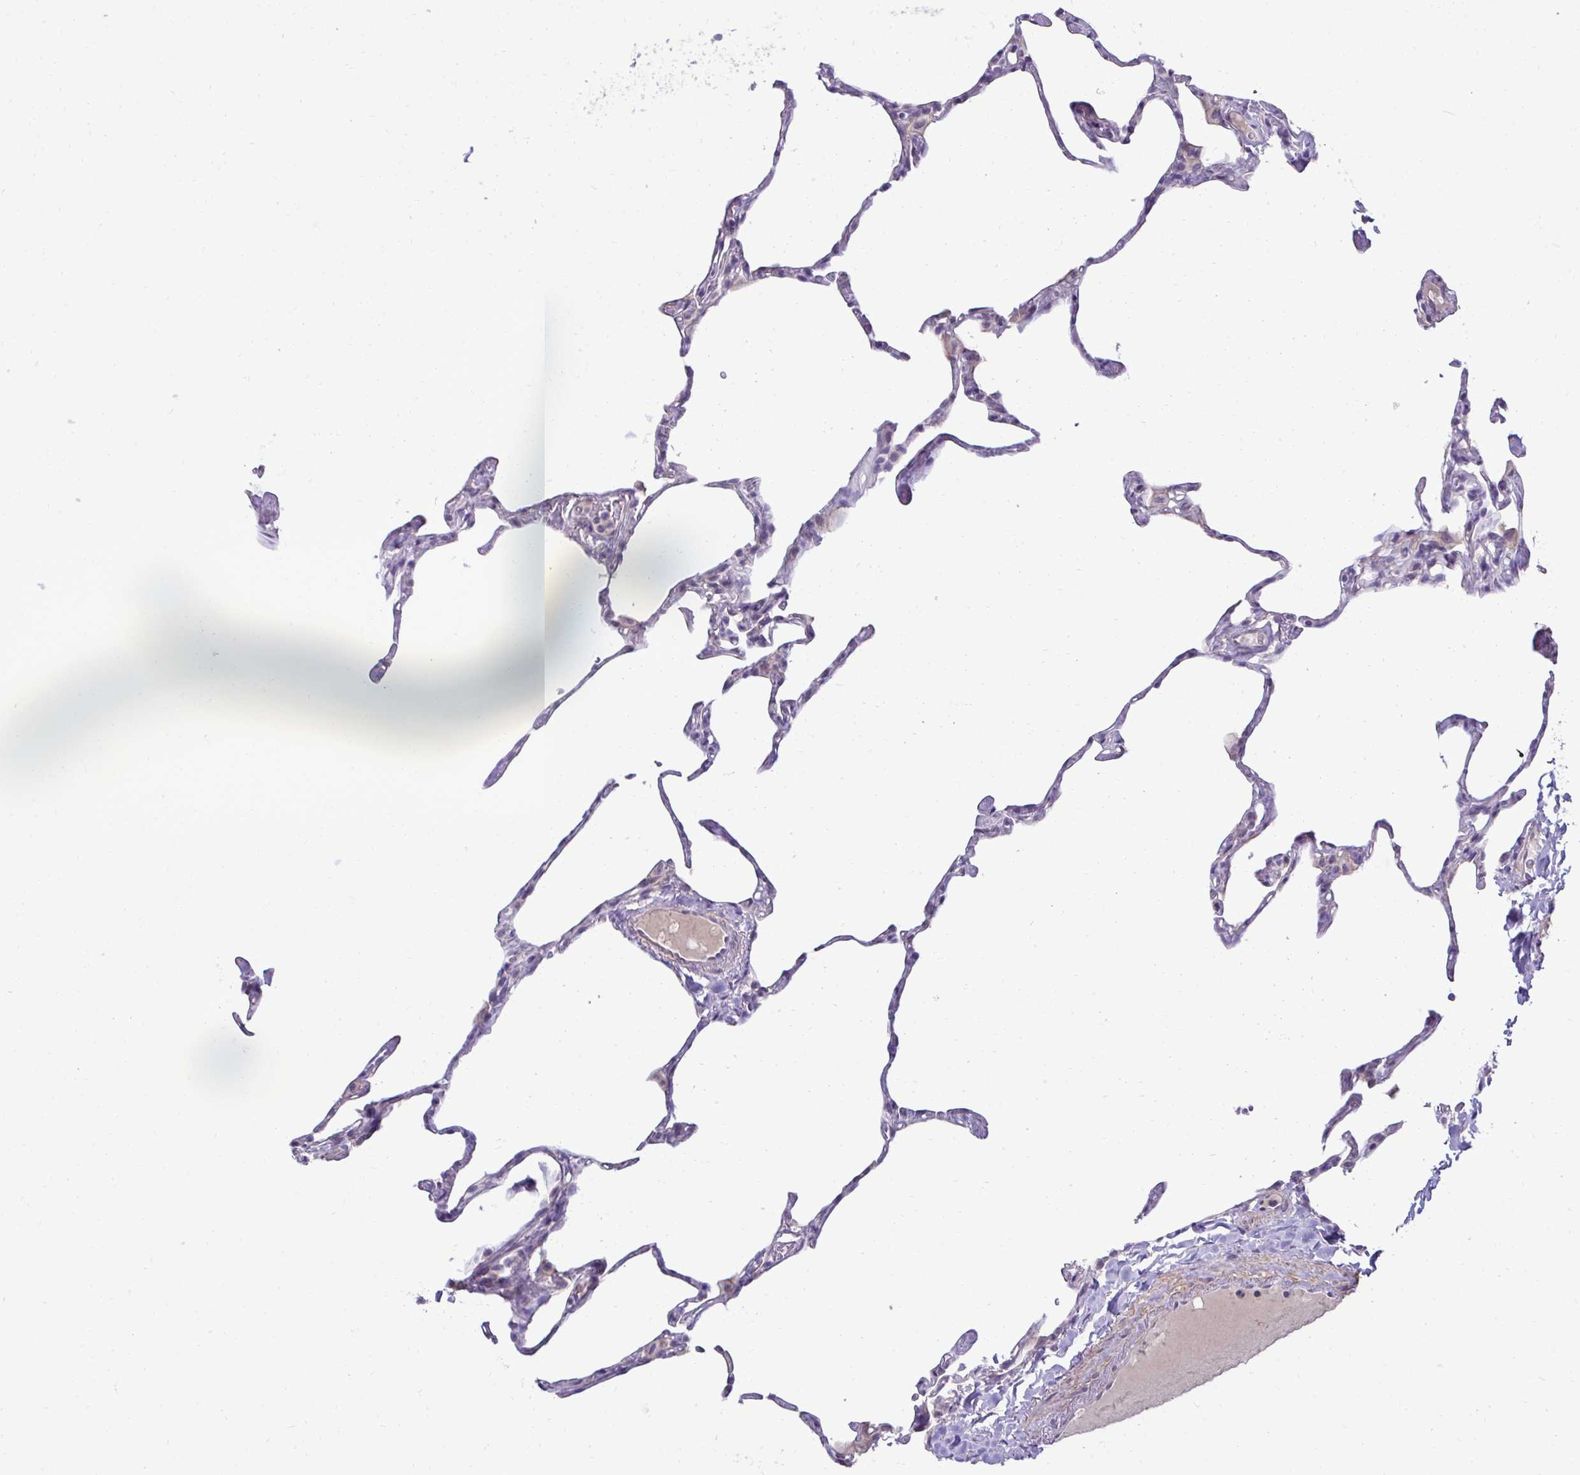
{"staining": {"intensity": "negative", "quantity": "none", "location": "none"}, "tissue": "lung", "cell_type": "Alveolar cells", "image_type": "normal", "snomed": [{"axis": "morphology", "description": "Normal tissue, NOS"}, {"axis": "topography", "description": "Lung"}], "caption": "Lung stained for a protein using immunohistochemistry (IHC) demonstrates no staining alveolar cells.", "gene": "SLC30A3", "patient": {"sex": "male", "age": 65}}